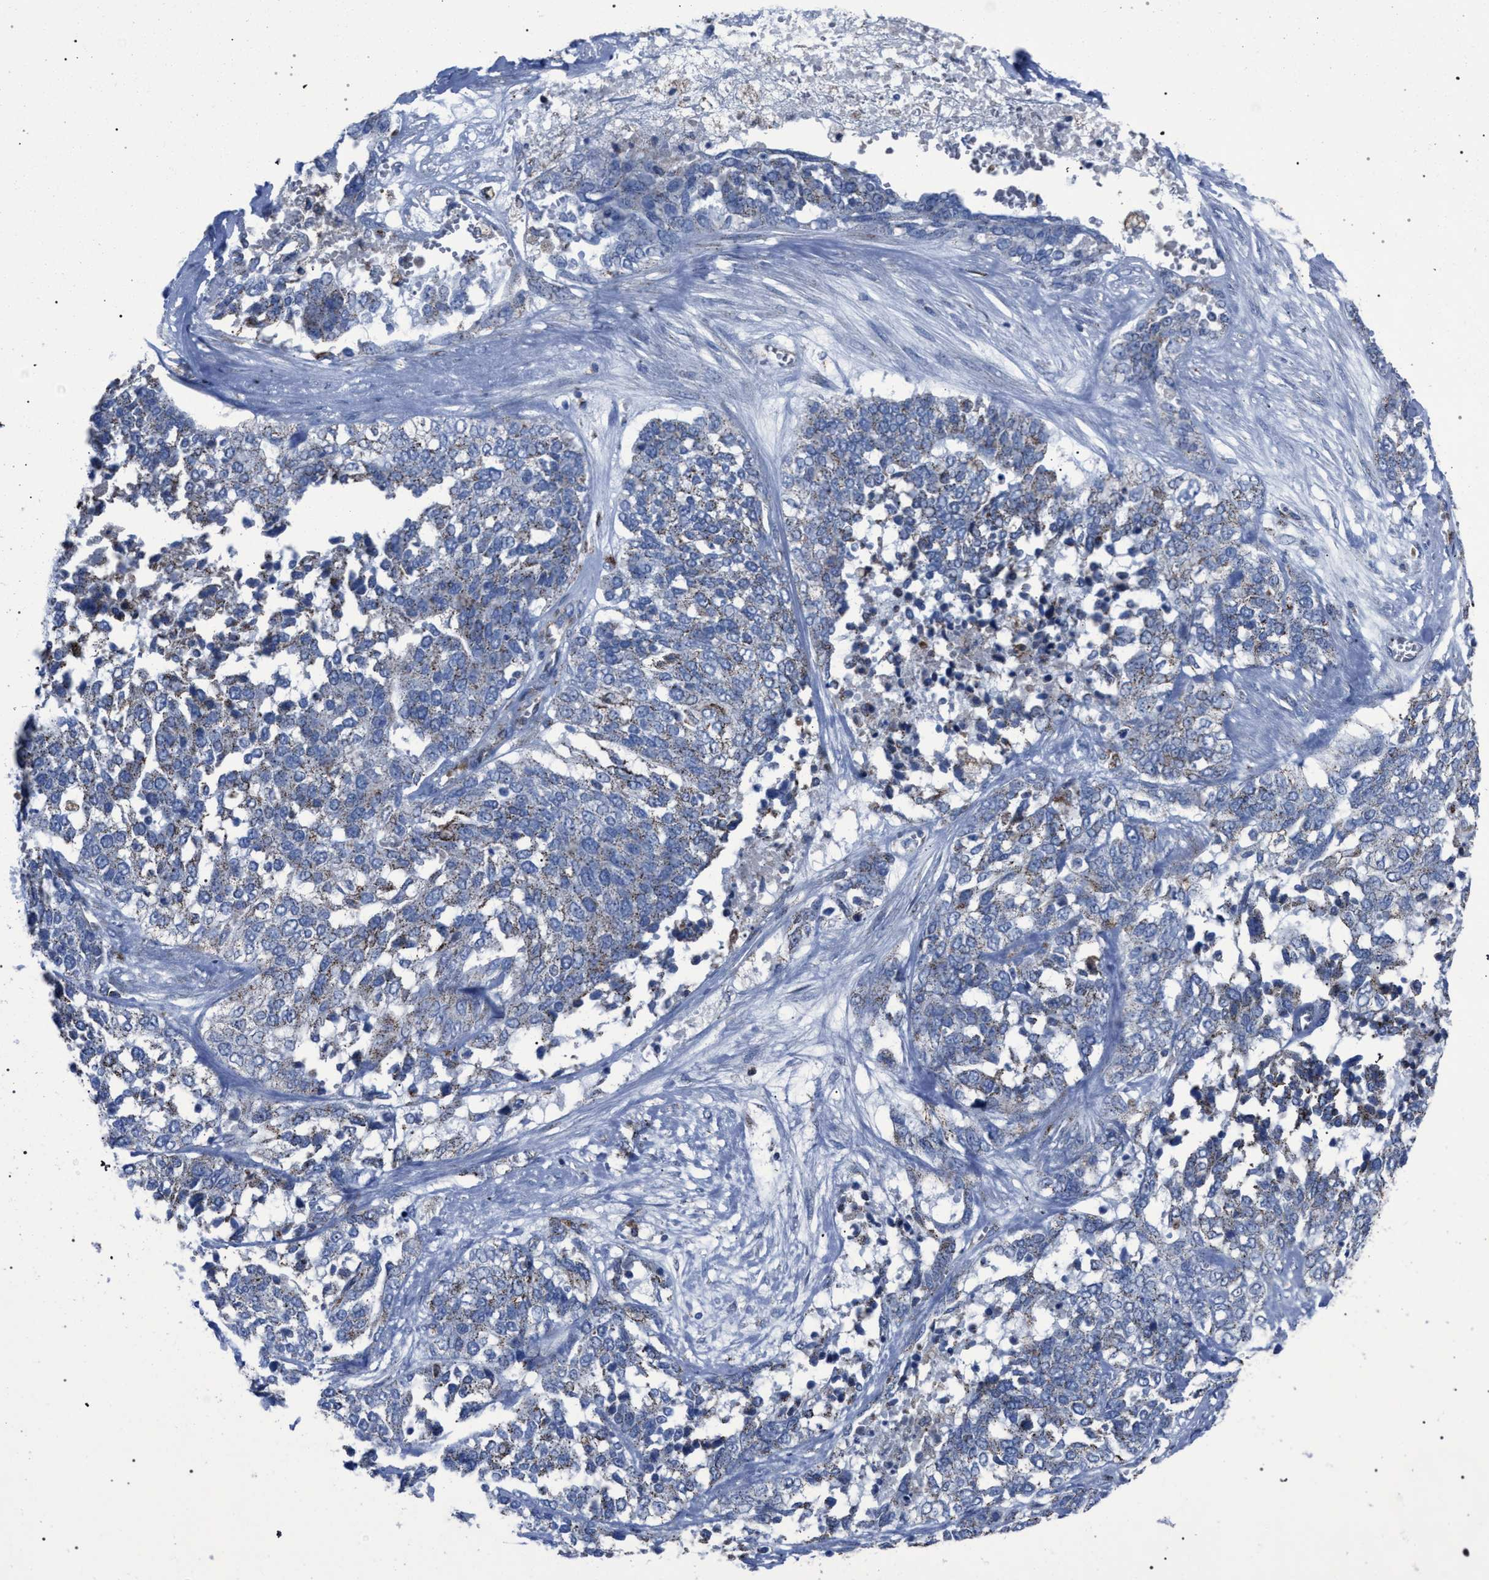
{"staining": {"intensity": "weak", "quantity": "<25%", "location": "cytoplasmic/membranous"}, "tissue": "ovarian cancer", "cell_type": "Tumor cells", "image_type": "cancer", "snomed": [{"axis": "morphology", "description": "Cystadenocarcinoma, serous, NOS"}, {"axis": "topography", "description": "Ovary"}], "caption": "Immunohistochemistry (IHC) image of ovarian cancer stained for a protein (brown), which shows no positivity in tumor cells. (DAB (3,3'-diaminobenzidine) IHC with hematoxylin counter stain).", "gene": "HSD17B4", "patient": {"sex": "female", "age": 44}}